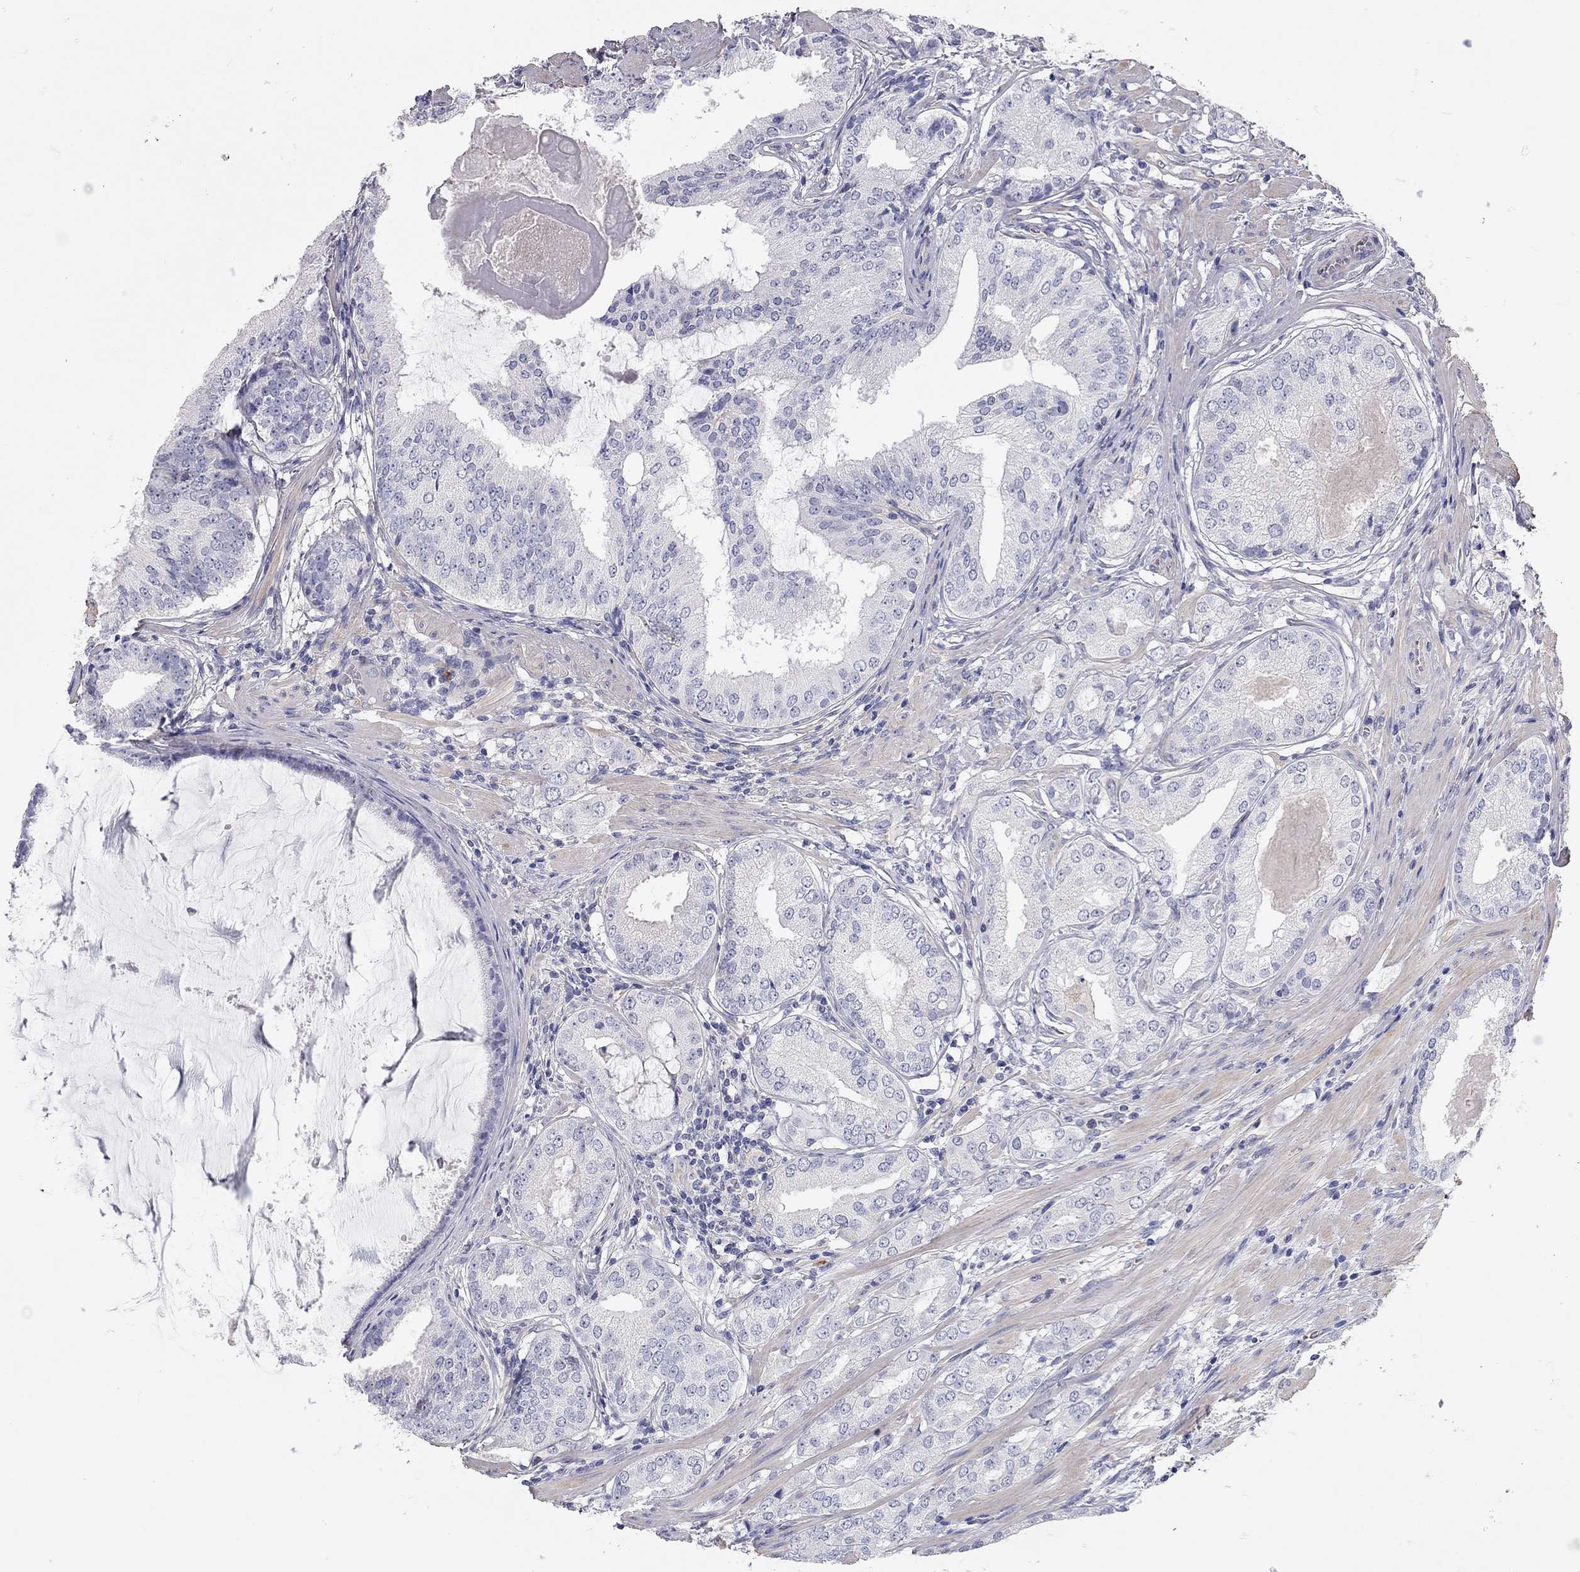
{"staining": {"intensity": "negative", "quantity": "none", "location": "none"}, "tissue": "prostate cancer", "cell_type": "Tumor cells", "image_type": "cancer", "snomed": [{"axis": "morphology", "description": "Adenocarcinoma, High grade"}, {"axis": "topography", "description": "Prostate and seminal vesicle, NOS"}], "caption": "The IHC image has no significant positivity in tumor cells of prostate high-grade adenocarcinoma tissue.", "gene": "C10orf90", "patient": {"sex": "male", "age": 62}}